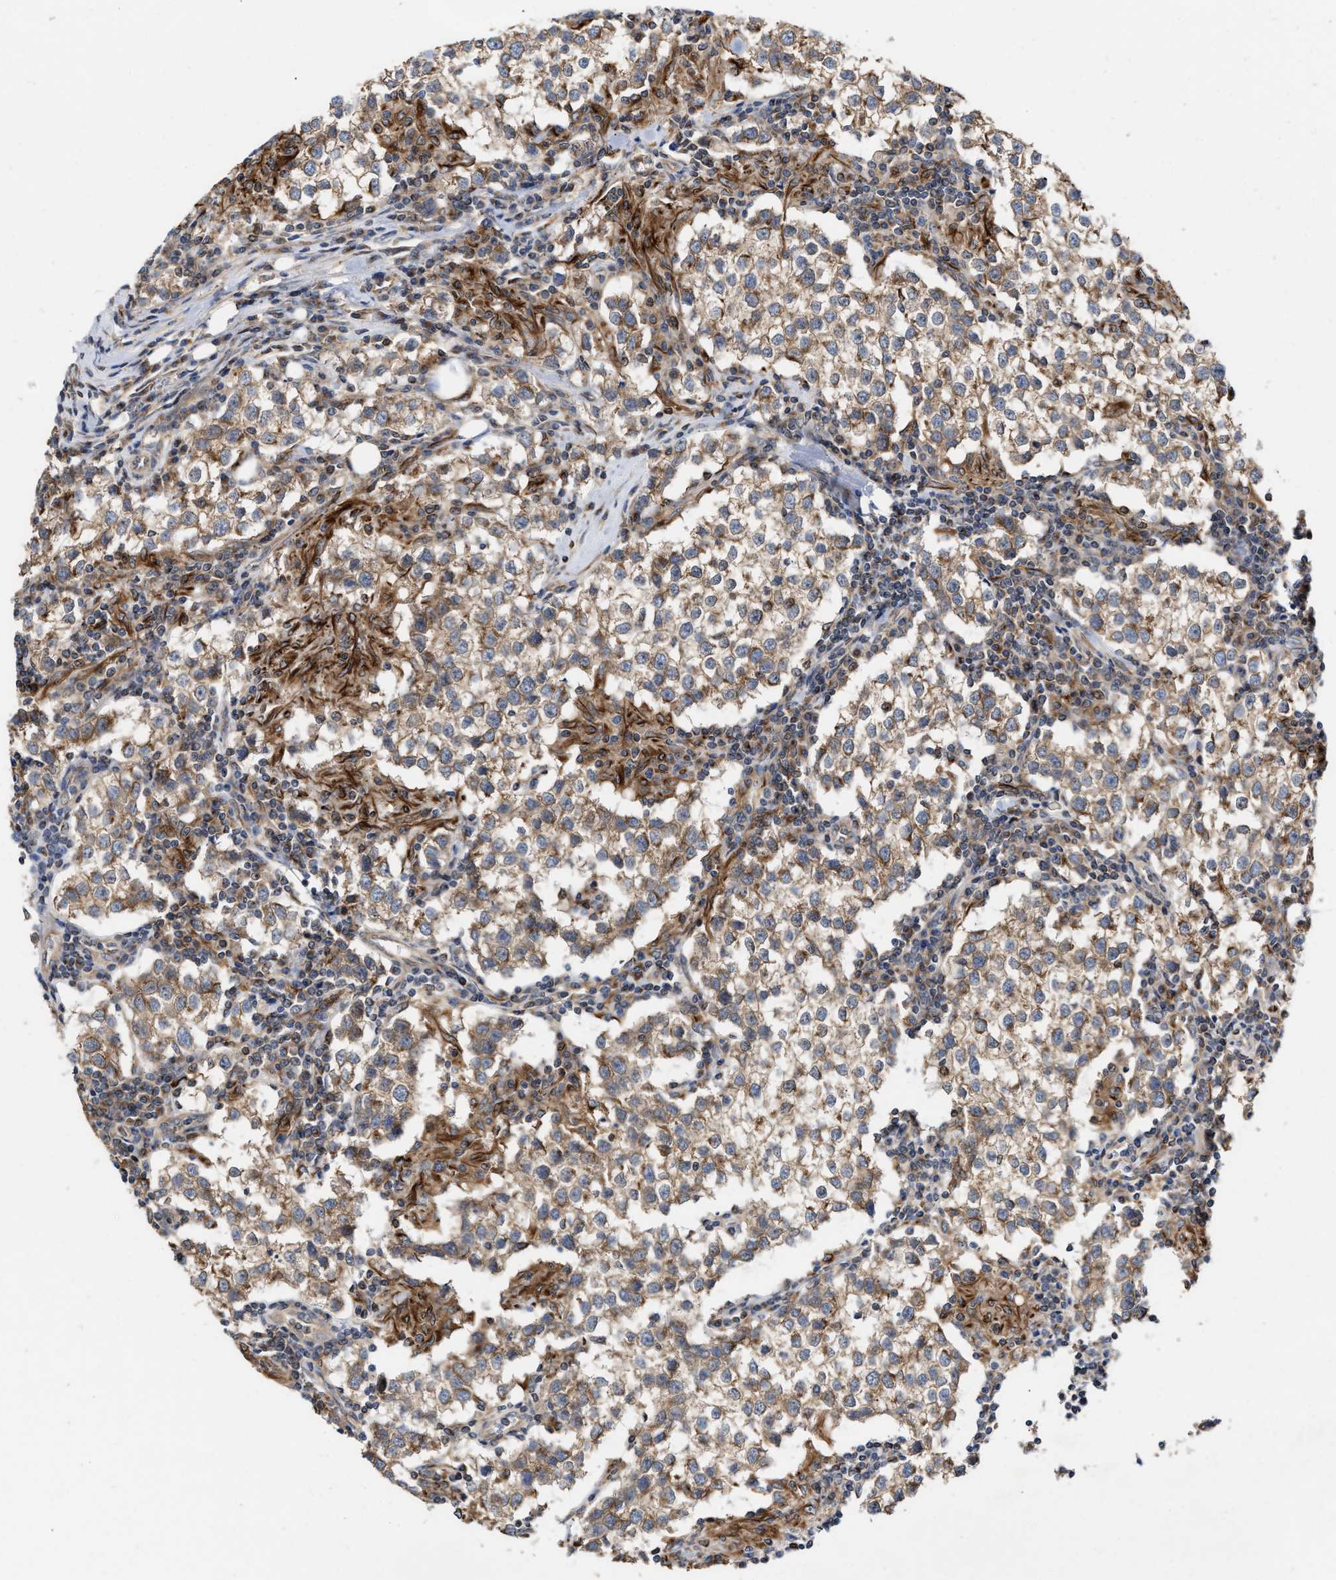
{"staining": {"intensity": "weak", "quantity": ">75%", "location": "cytoplasmic/membranous"}, "tissue": "testis cancer", "cell_type": "Tumor cells", "image_type": "cancer", "snomed": [{"axis": "morphology", "description": "Seminoma, NOS"}, {"axis": "morphology", "description": "Carcinoma, Embryonal, NOS"}, {"axis": "topography", "description": "Testis"}], "caption": "The histopathology image exhibits a brown stain indicating the presence of a protein in the cytoplasmic/membranous of tumor cells in testis cancer (embryonal carcinoma).", "gene": "BBLN", "patient": {"sex": "male", "age": 36}}